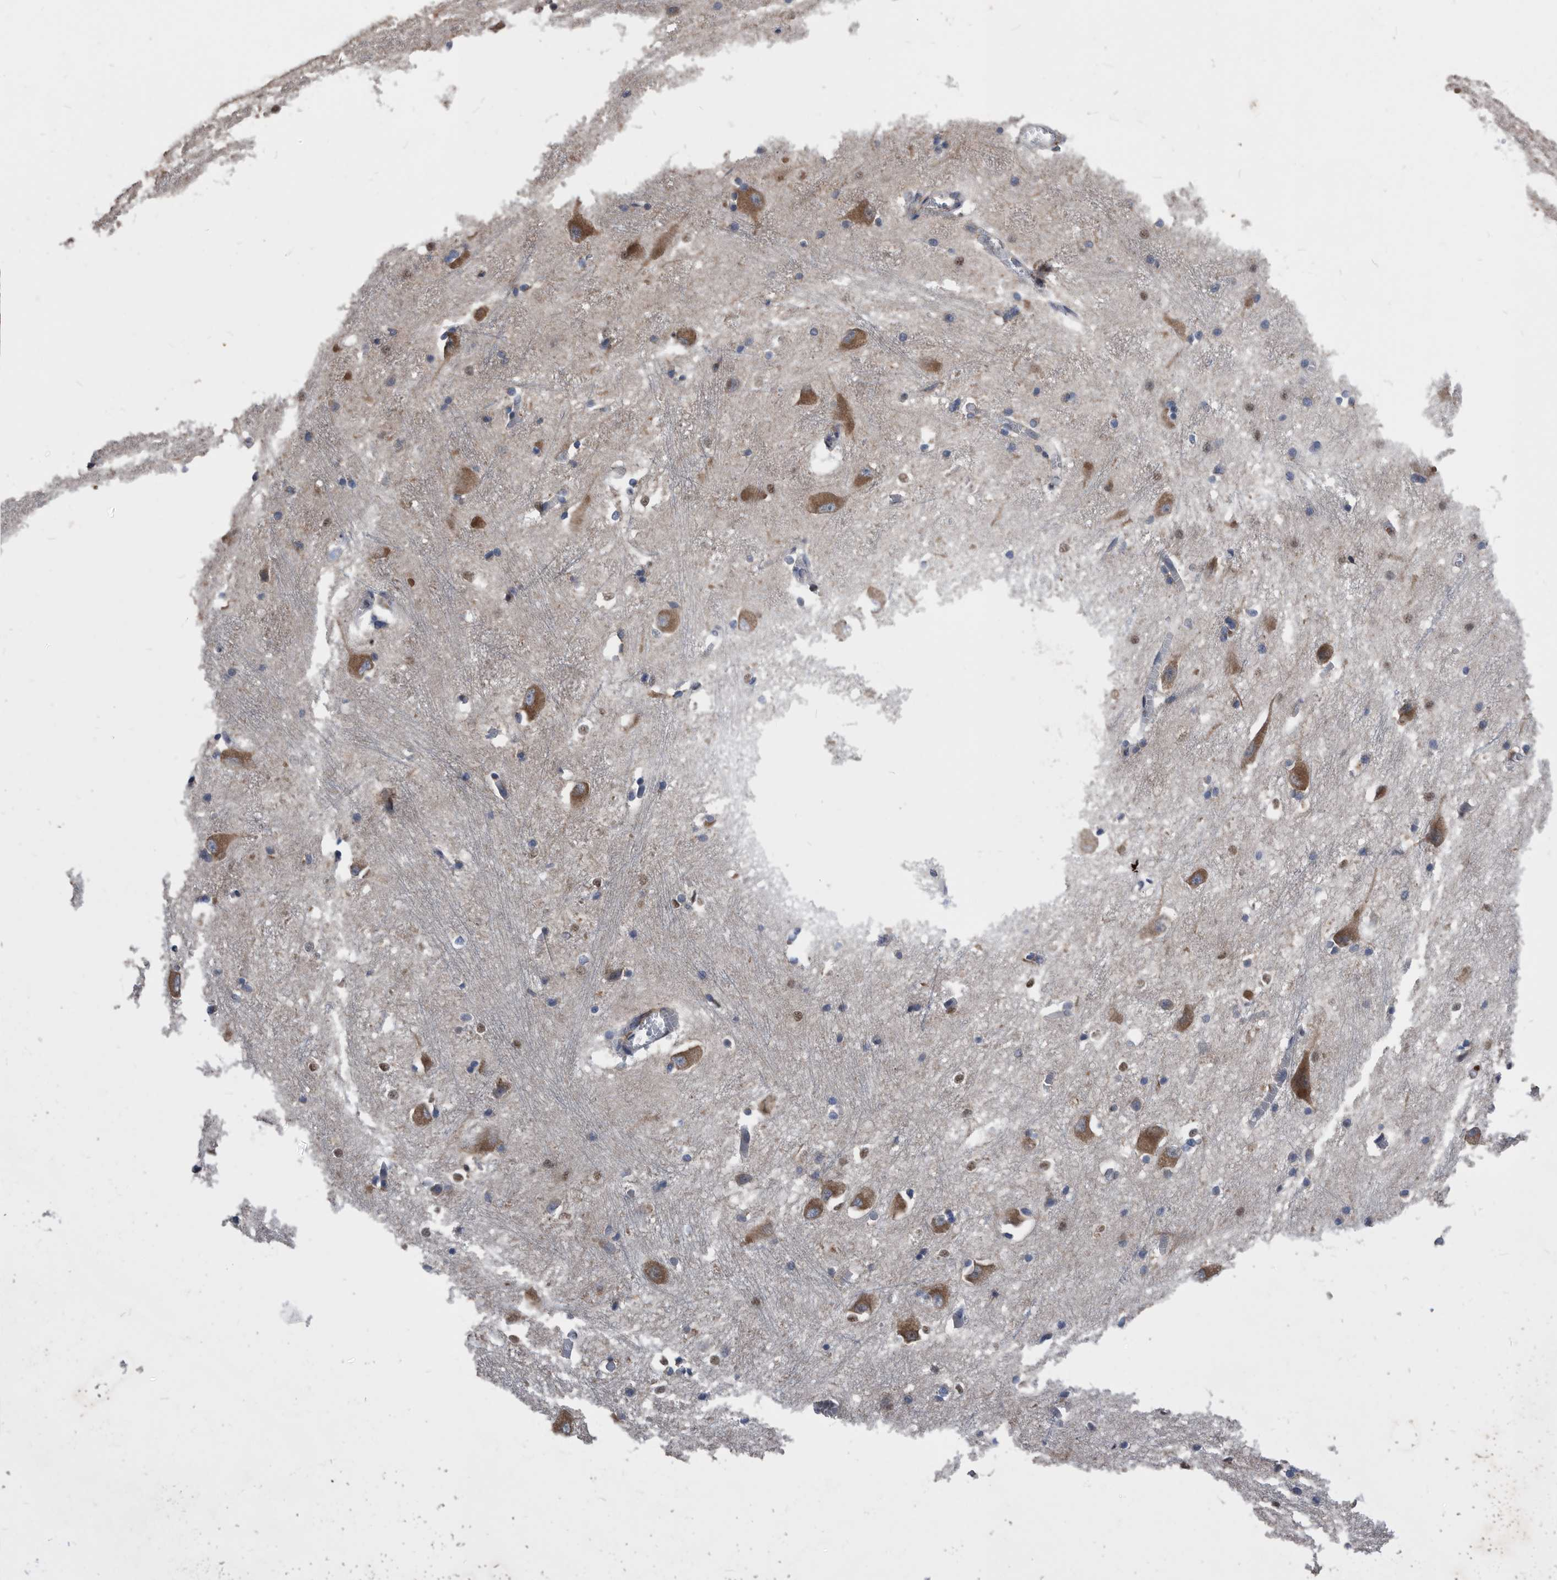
{"staining": {"intensity": "weak", "quantity": "<25%", "location": "cytoplasmic/membranous"}, "tissue": "caudate", "cell_type": "Glial cells", "image_type": "normal", "snomed": [{"axis": "morphology", "description": "Normal tissue, NOS"}, {"axis": "topography", "description": "Lateral ventricle wall"}], "caption": "High magnification brightfield microscopy of benign caudate stained with DAB (brown) and counterstained with hematoxylin (blue): glial cells show no significant positivity.", "gene": "NRBP1", "patient": {"sex": "male", "age": 37}}